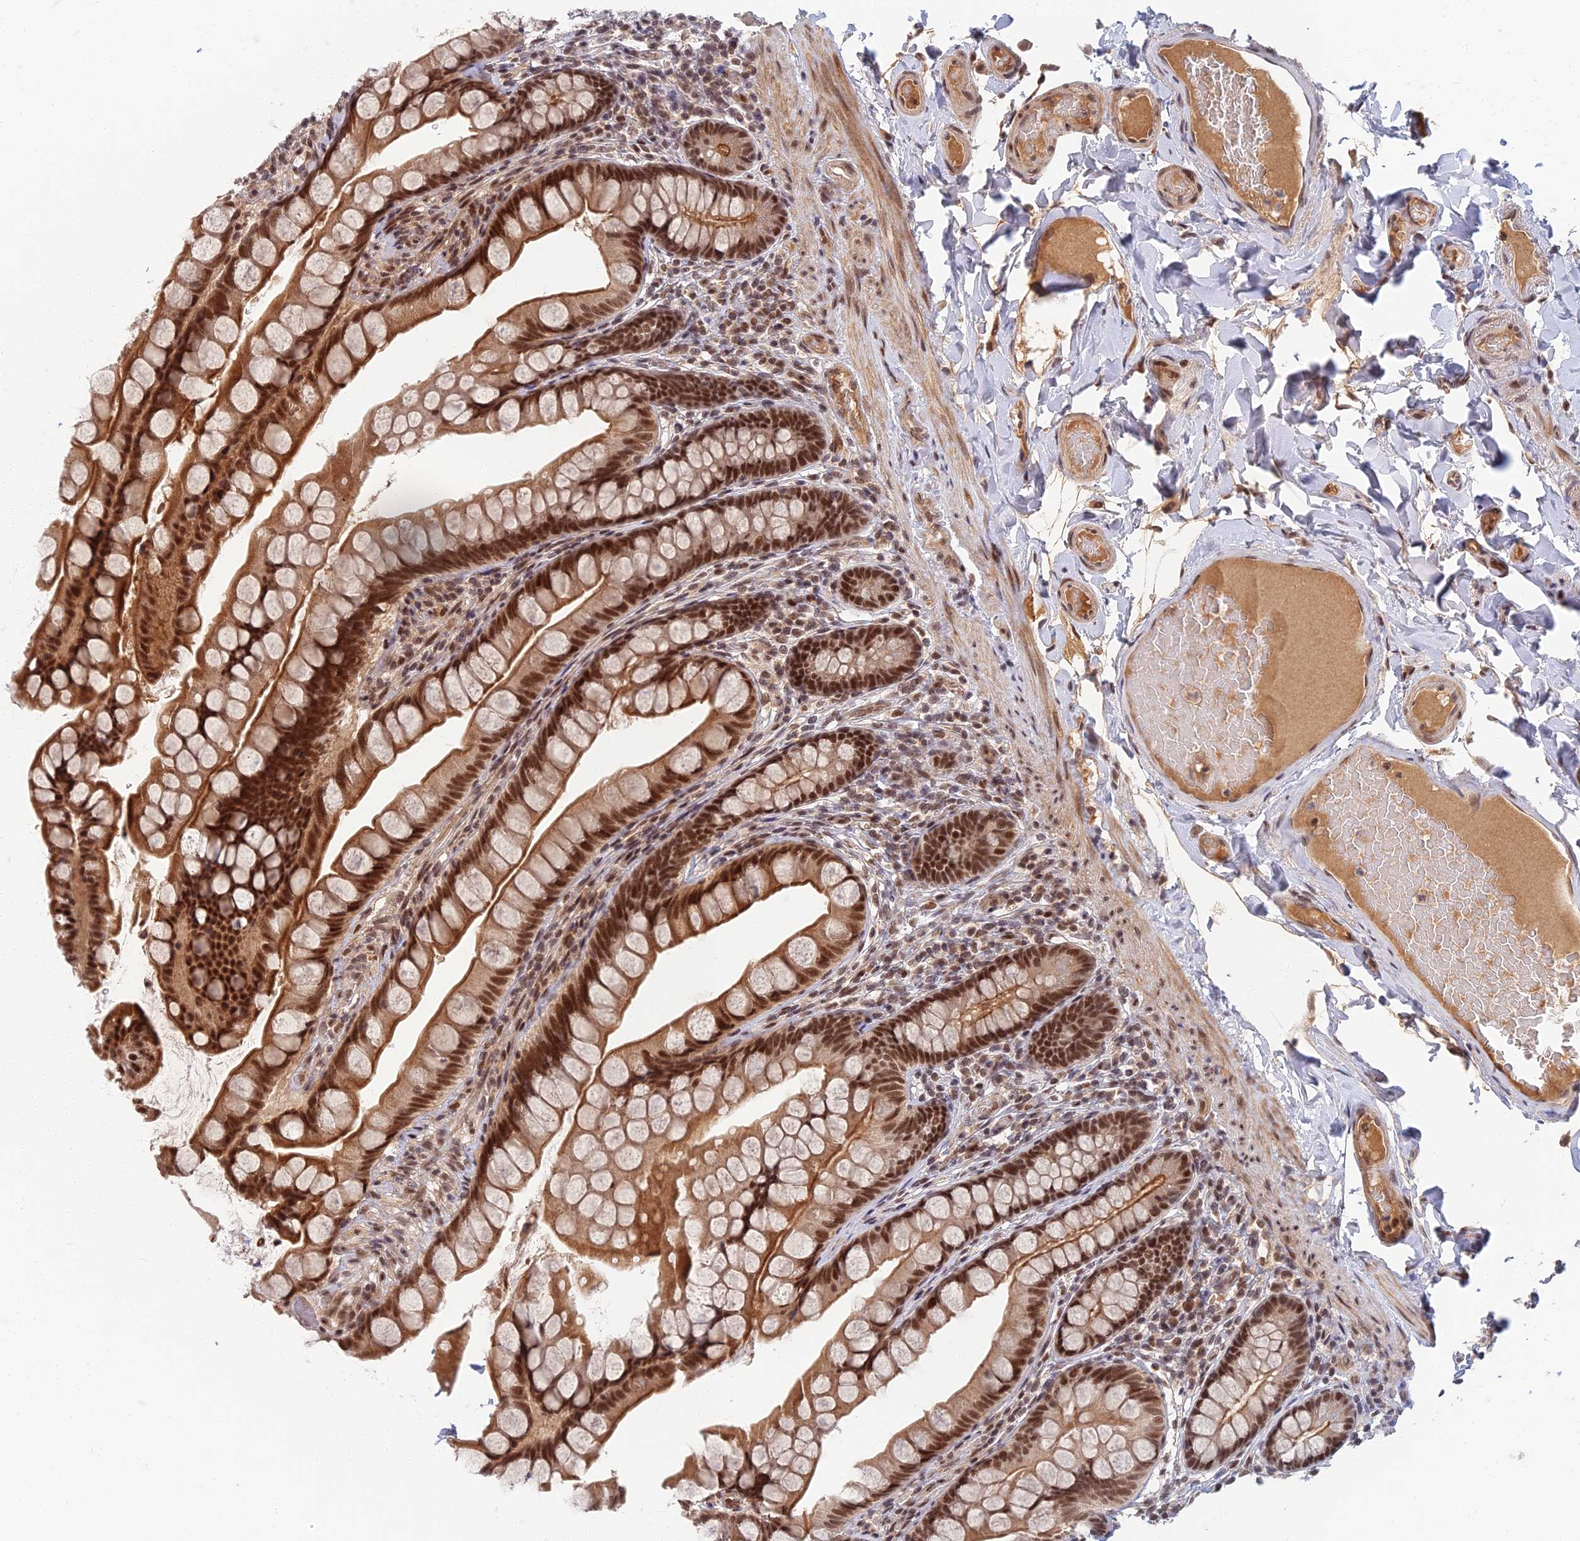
{"staining": {"intensity": "strong", "quantity": ">75%", "location": "cytoplasmic/membranous,nuclear"}, "tissue": "small intestine", "cell_type": "Glandular cells", "image_type": "normal", "snomed": [{"axis": "morphology", "description": "Normal tissue, NOS"}, {"axis": "topography", "description": "Small intestine"}], "caption": "This histopathology image demonstrates immunohistochemistry (IHC) staining of unremarkable small intestine, with high strong cytoplasmic/membranous,nuclear staining in about >75% of glandular cells.", "gene": "TCEA2", "patient": {"sex": "male", "age": 70}}